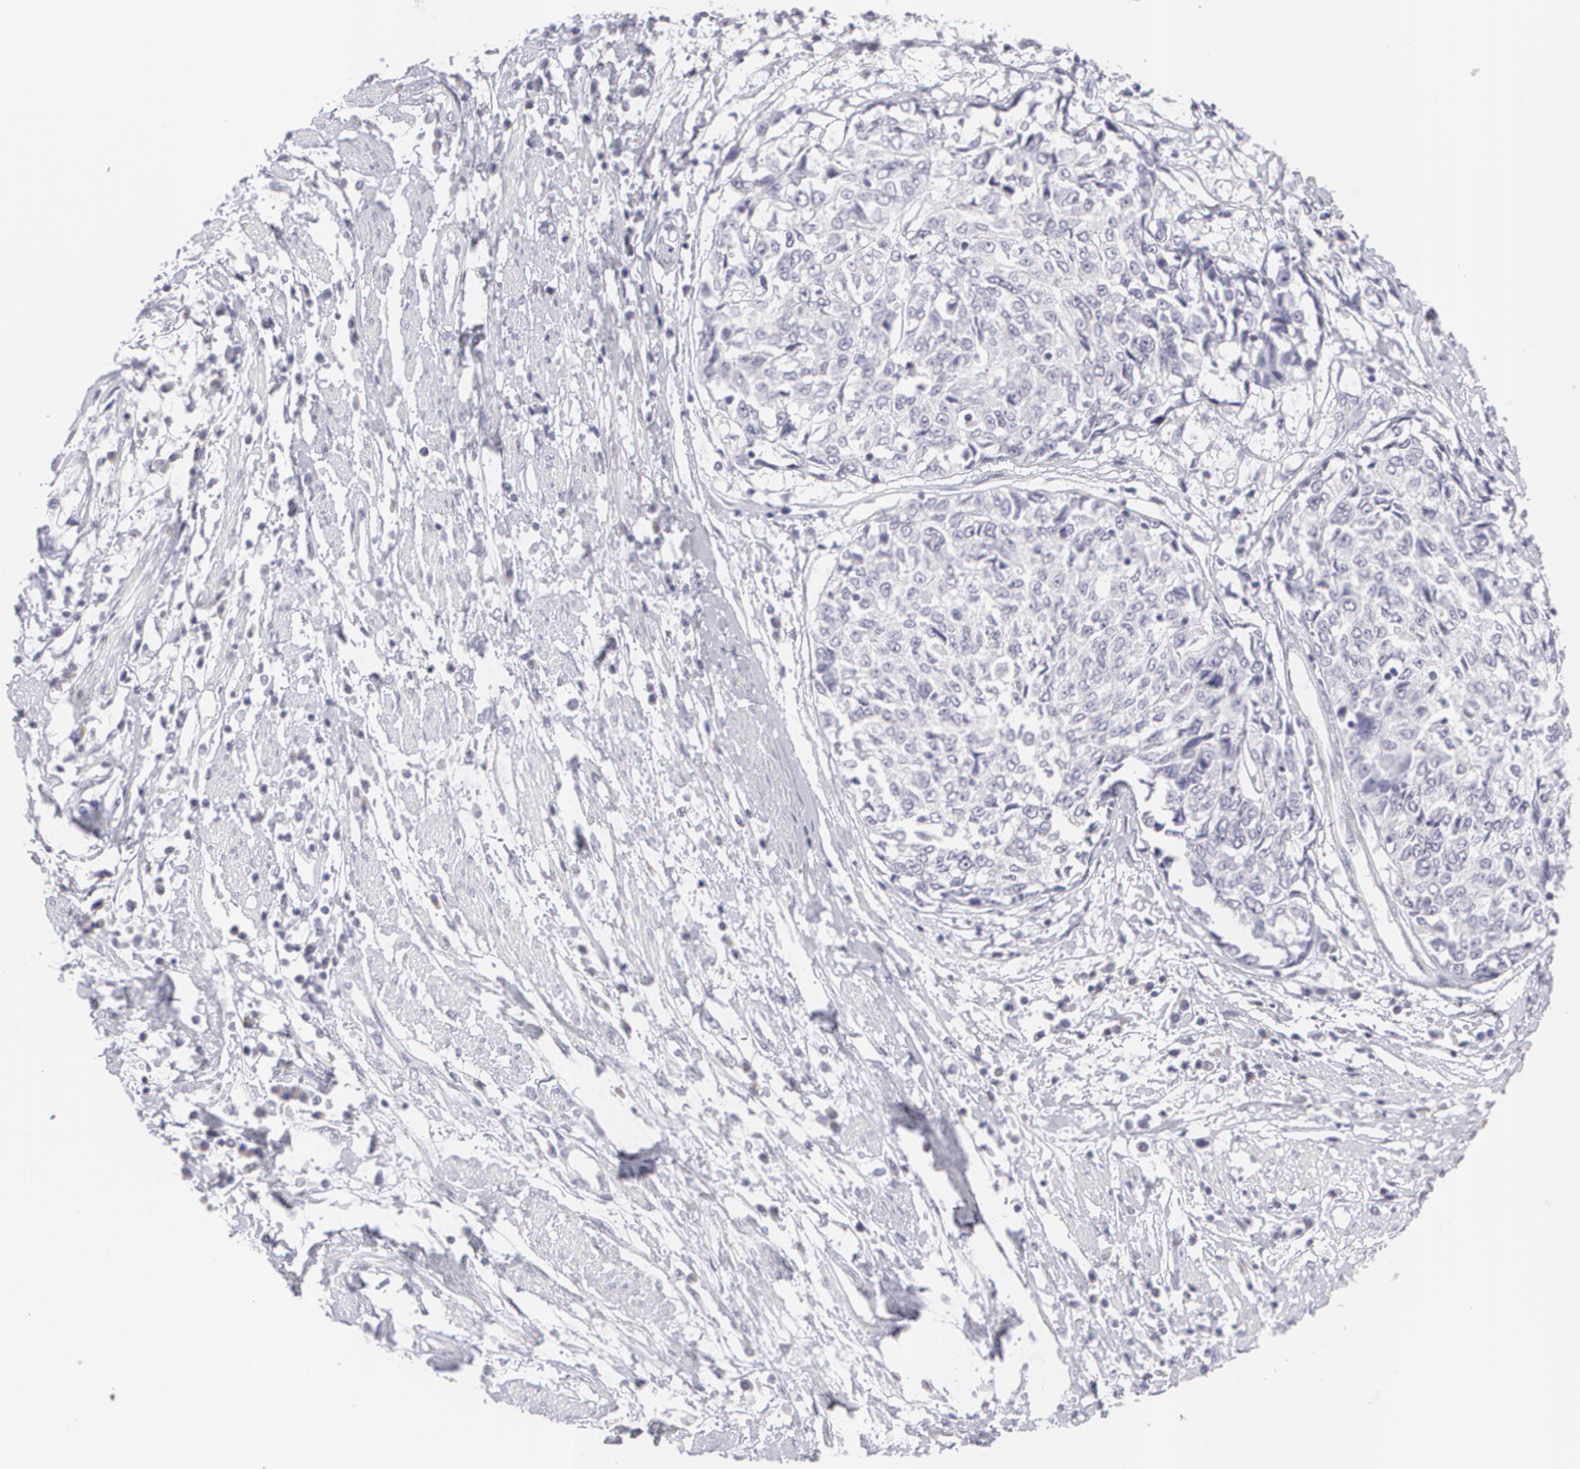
{"staining": {"intensity": "negative", "quantity": "none", "location": "none"}, "tissue": "cervical cancer", "cell_type": "Tumor cells", "image_type": "cancer", "snomed": [{"axis": "morphology", "description": "Squamous cell carcinoma, NOS"}, {"axis": "topography", "description": "Cervix"}], "caption": "Immunohistochemistry photomicrograph of neoplastic tissue: cervical cancer (squamous cell carcinoma) stained with DAB (3,3'-diaminobenzidine) shows no significant protein expression in tumor cells.", "gene": "MBNL3", "patient": {"sex": "female", "age": 57}}